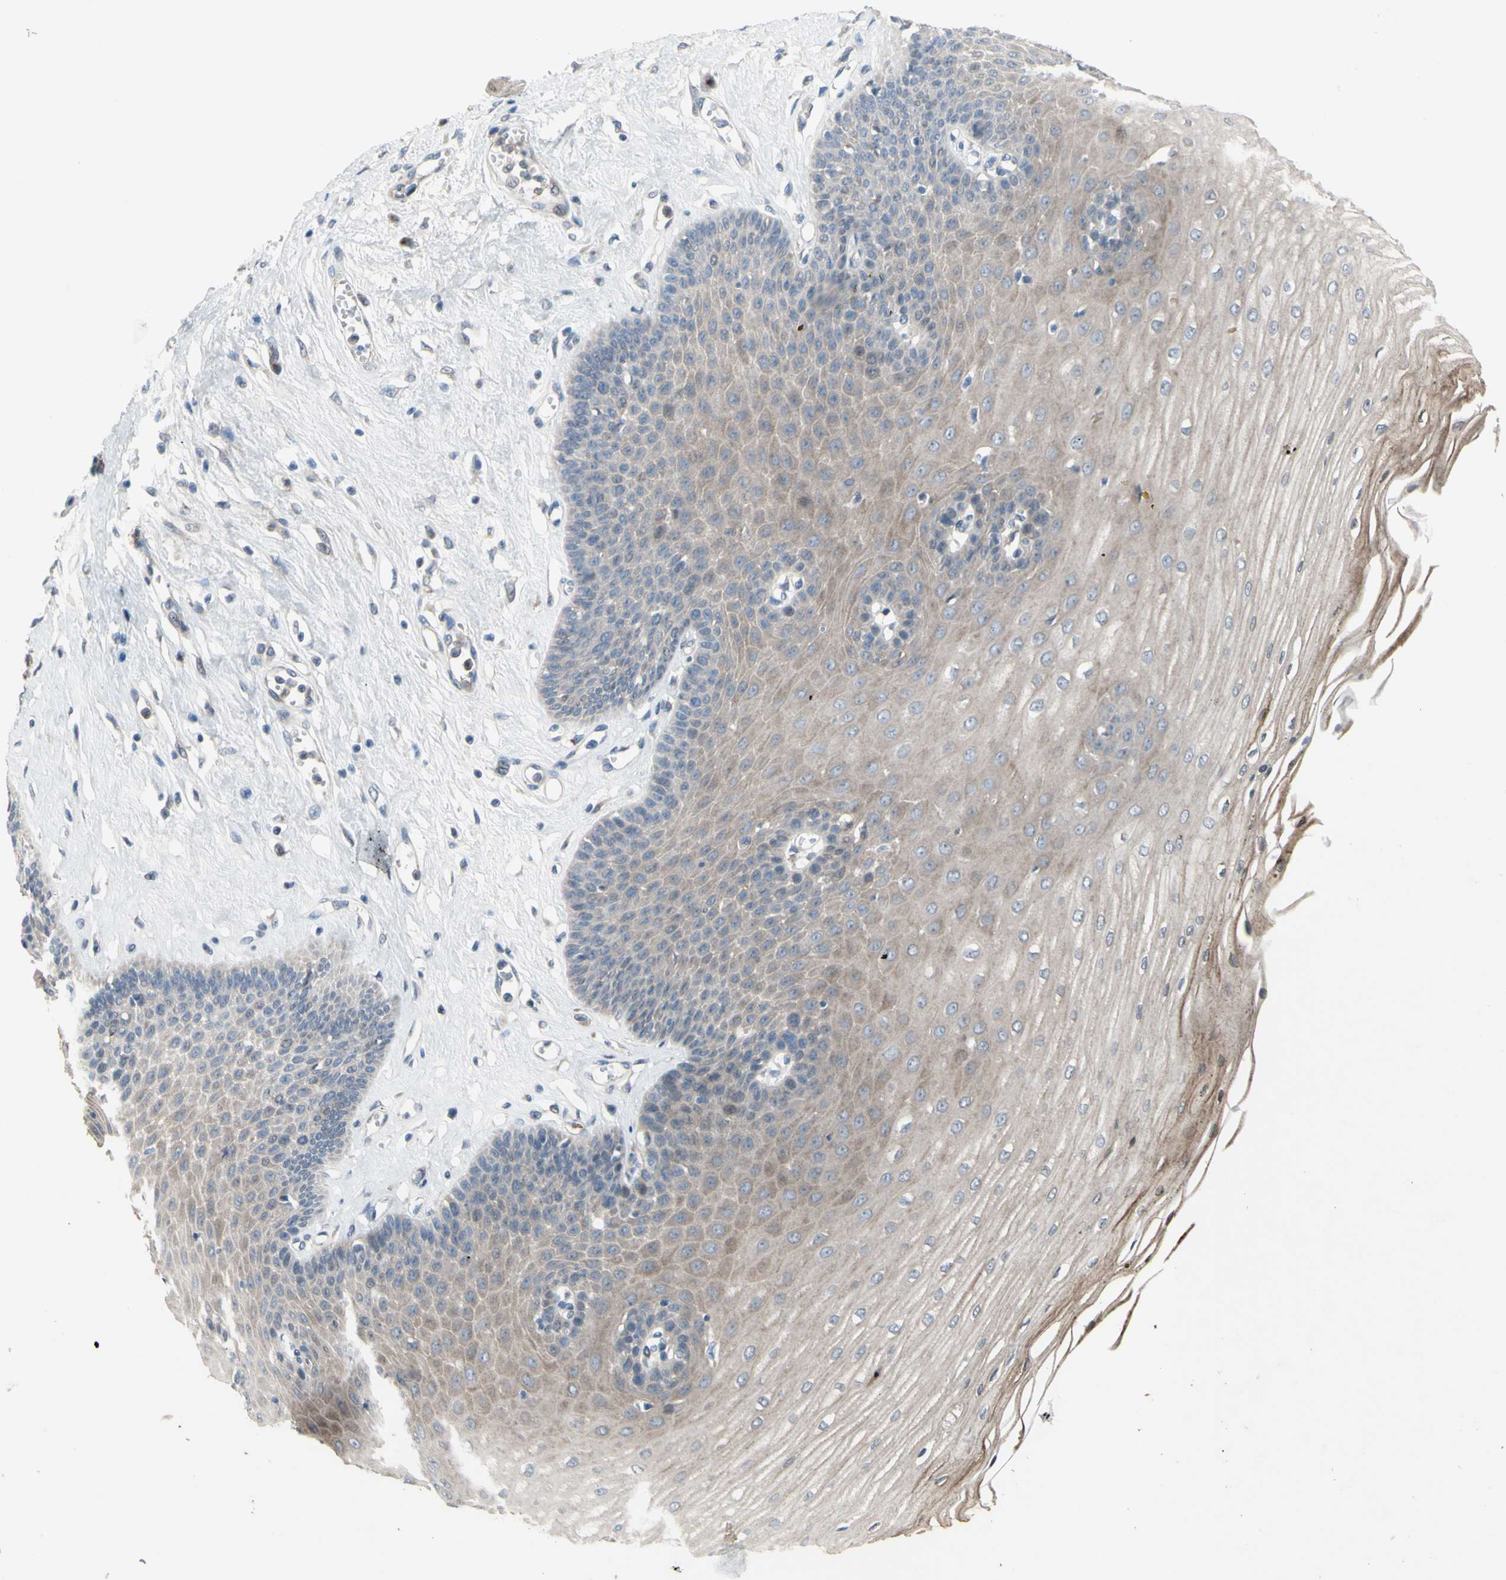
{"staining": {"intensity": "weak", "quantity": ">75%", "location": "cytoplasmic/membranous"}, "tissue": "esophagus", "cell_type": "Squamous epithelial cells", "image_type": "normal", "snomed": [{"axis": "morphology", "description": "Normal tissue, NOS"}, {"axis": "morphology", "description": "Squamous cell carcinoma, NOS"}, {"axis": "topography", "description": "Esophagus"}], "caption": "High-magnification brightfield microscopy of benign esophagus stained with DAB (brown) and counterstained with hematoxylin (blue). squamous epithelial cells exhibit weak cytoplasmic/membranous staining is seen in approximately>75% of cells.", "gene": "GRAMD2B", "patient": {"sex": "male", "age": 65}}